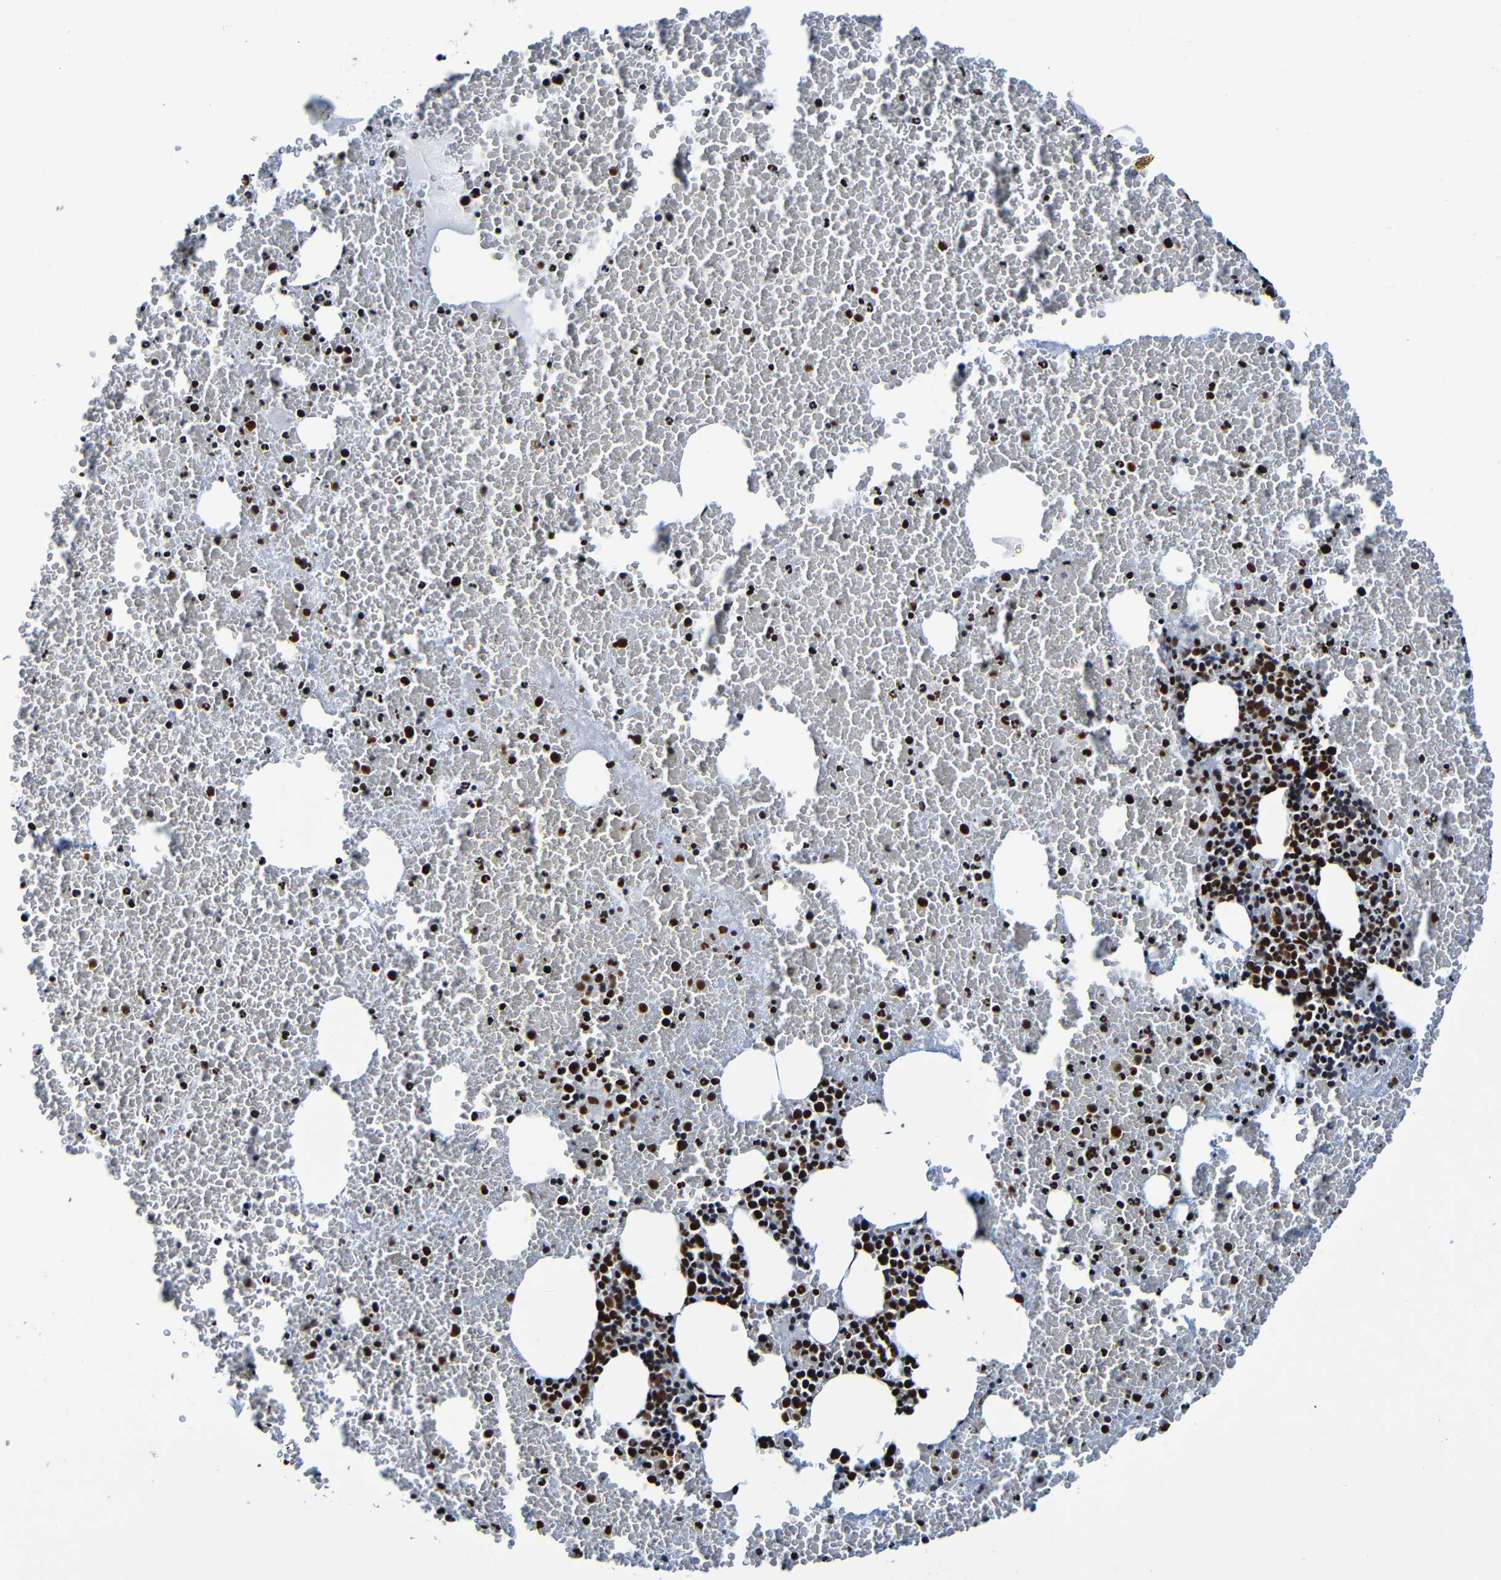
{"staining": {"intensity": "strong", "quantity": ">75%", "location": "nuclear"}, "tissue": "bone marrow", "cell_type": "Hematopoietic cells", "image_type": "normal", "snomed": [{"axis": "morphology", "description": "Normal tissue, NOS"}, {"axis": "morphology", "description": "Inflammation, NOS"}, {"axis": "topography", "description": "Bone marrow"}], "caption": "Immunohistochemistry (DAB (3,3'-diaminobenzidine)) staining of benign bone marrow displays strong nuclear protein positivity in approximately >75% of hematopoietic cells. The staining is performed using DAB brown chromogen to label protein expression. The nuclei are counter-stained blue using hematoxylin.", "gene": "SRSF3", "patient": {"sex": "male", "age": 47}}